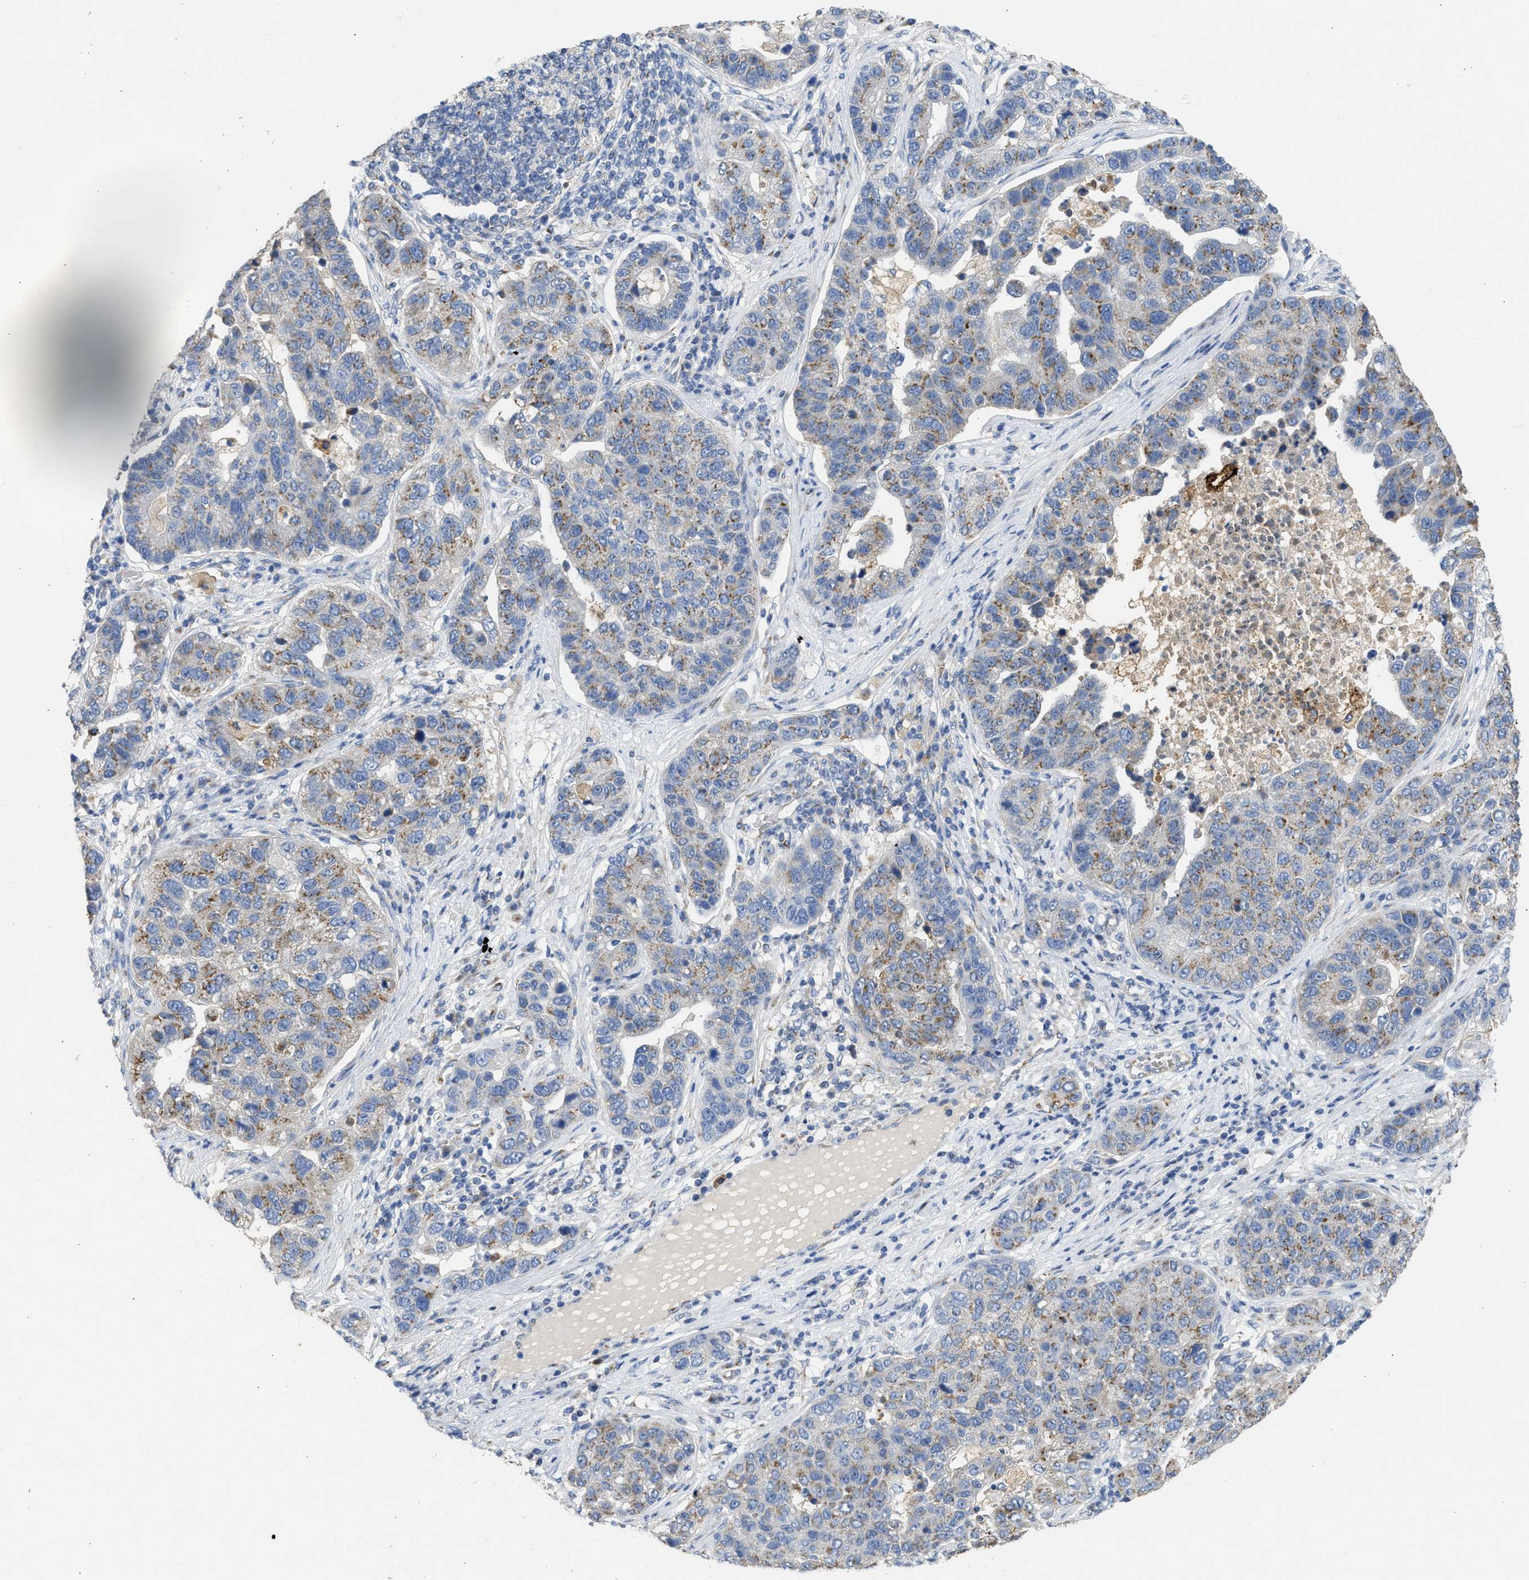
{"staining": {"intensity": "moderate", "quantity": "25%-75%", "location": "cytoplasmic/membranous"}, "tissue": "pancreatic cancer", "cell_type": "Tumor cells", "image_type": "cancer", "snomed": [{"axis": "morphology", "description": "Adenocarcinoma, NOS"}, {"axis": "topography", "description": "Pancreas"}], "caption": "An immunohistochemistry (IHC) histopathology image of neoplastic tissue is shown. Protein staining in brown highlights moderate cytoplasmic/membranous positivity in adenocarcinoma (pancreatic) within tumor cells.", "gene": "IPO8", "patient": {"sex": "female", "age": 61}}